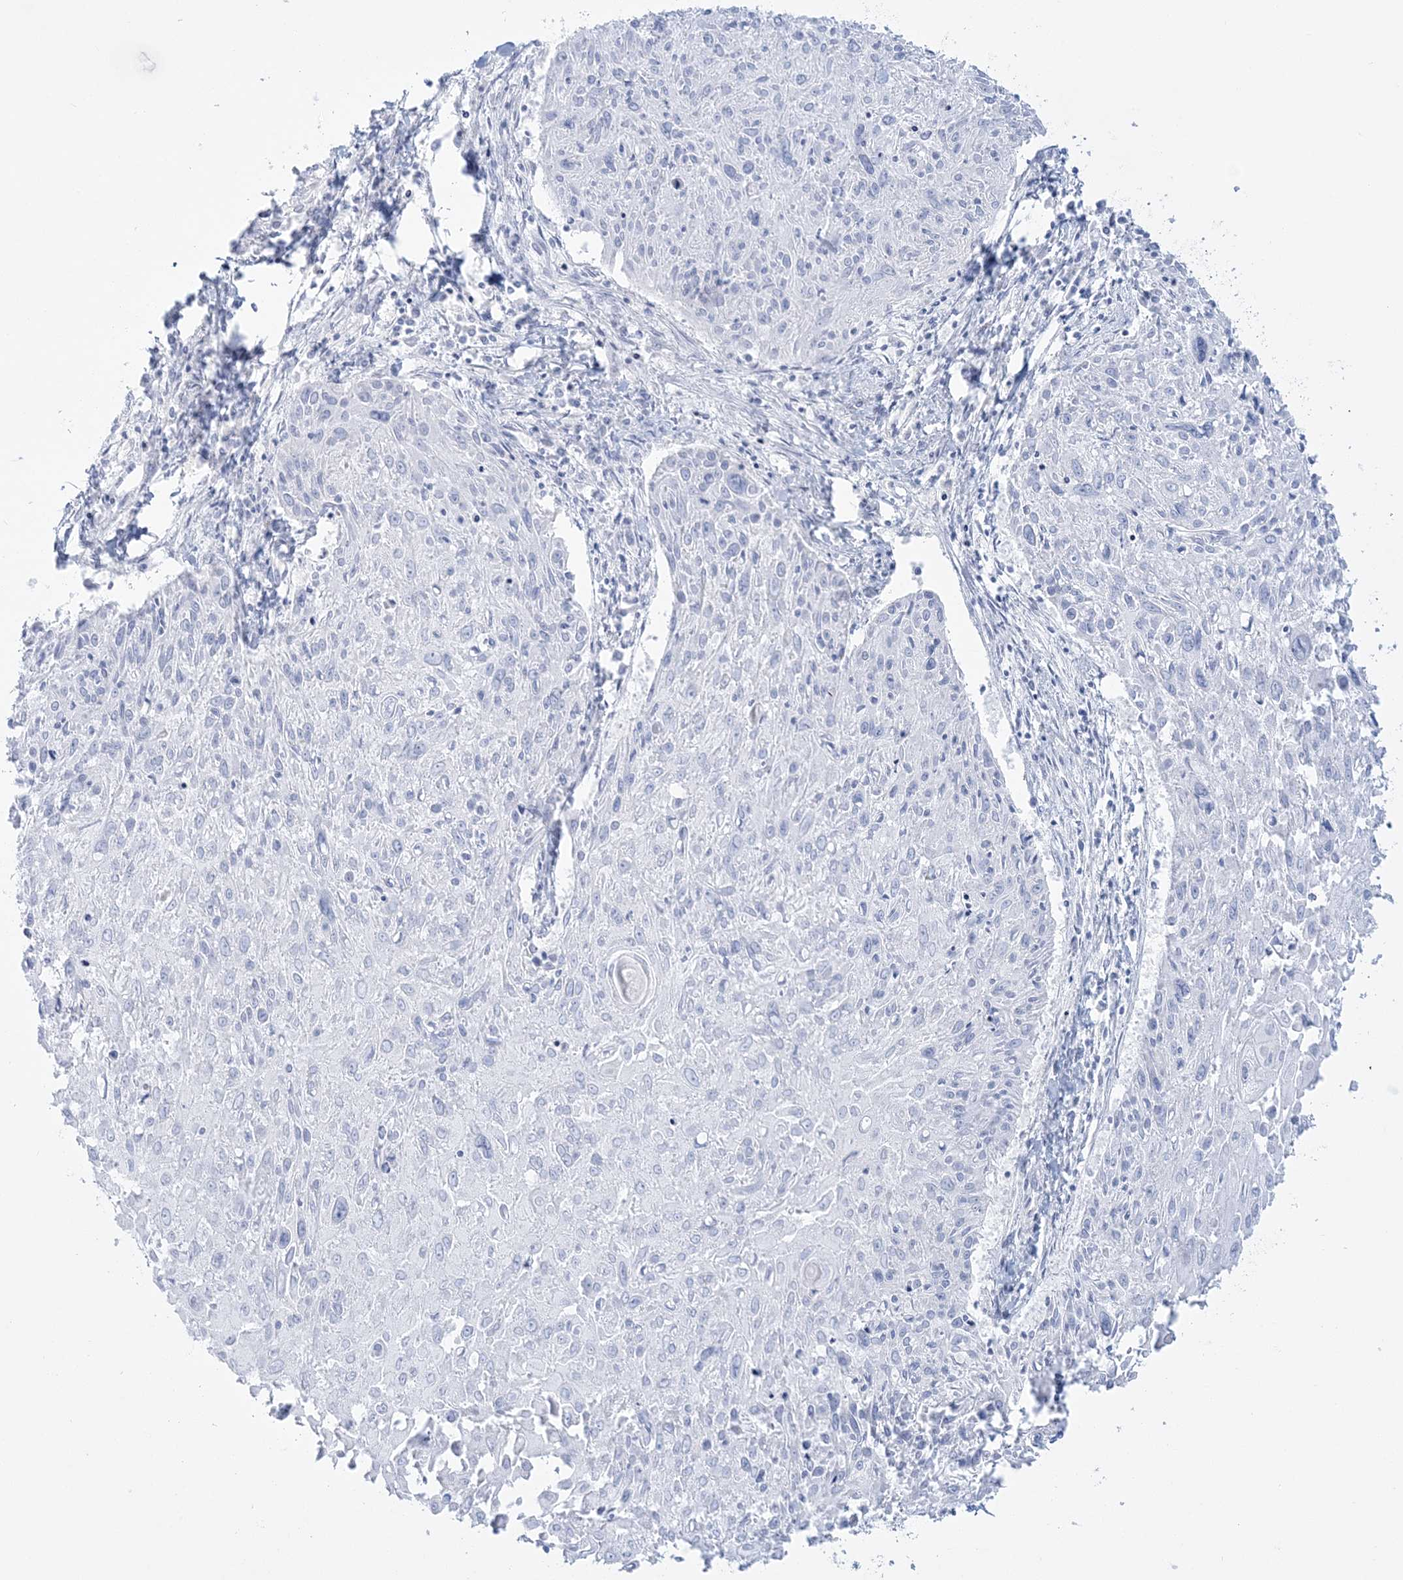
{"staining": {"intensity": "negative", "quantity": "none", "location": "none"}, "tissue": "cervical cancer", "cell_type": "Tumor cells", "image_type": "cancer", "snomed": [{"axis": "morphology", "description": "Squamous cell carcinoma, NOS"}, {"axis": "topography", "description": "Cervix"}], "caption": "IHC of cervical cancer reveals no positivity in tumor cells.", "gene": "ADGB", "patient": {"sex": "female", "age": 51}}